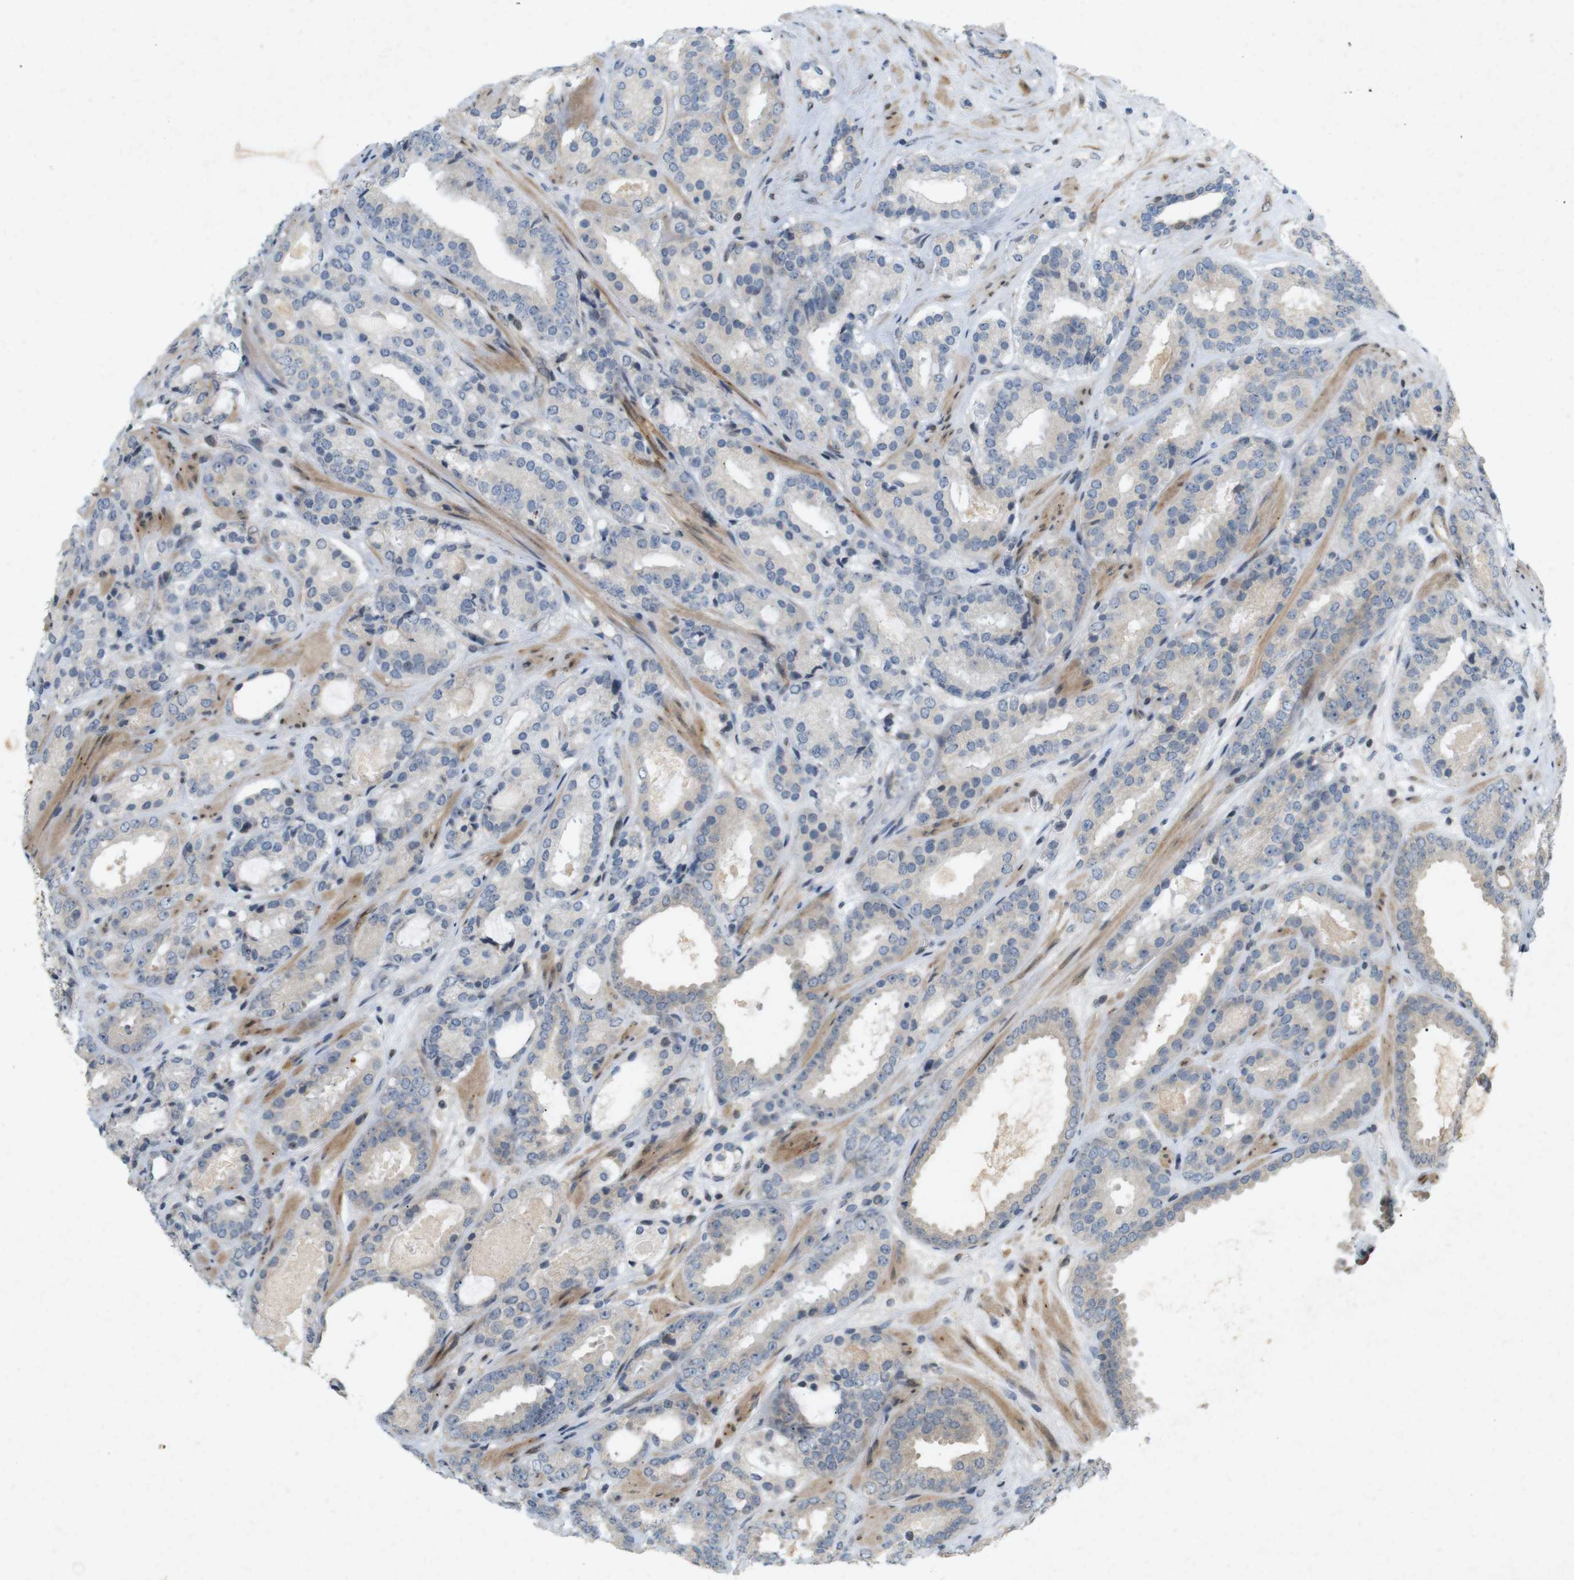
{"staining": {"intensity": "negative", "quantity": "none", "location": "none"}, "tissue": "prostate cancer", "cell_type": "Tumor cells", "image_type": "cancer", "snomed": [{"axis": "morphology", "description": "Adenocarcinoma, Low grade"}, {"axis": "topography", "description": "Prostate"}], "caption": "Protein analysis of prostate adenocarcinoma (low-grade) displays no significant positivity in tumor cells.", "gene": "PPP1R14A", "patient": {"sex": "male", "age": 69}}